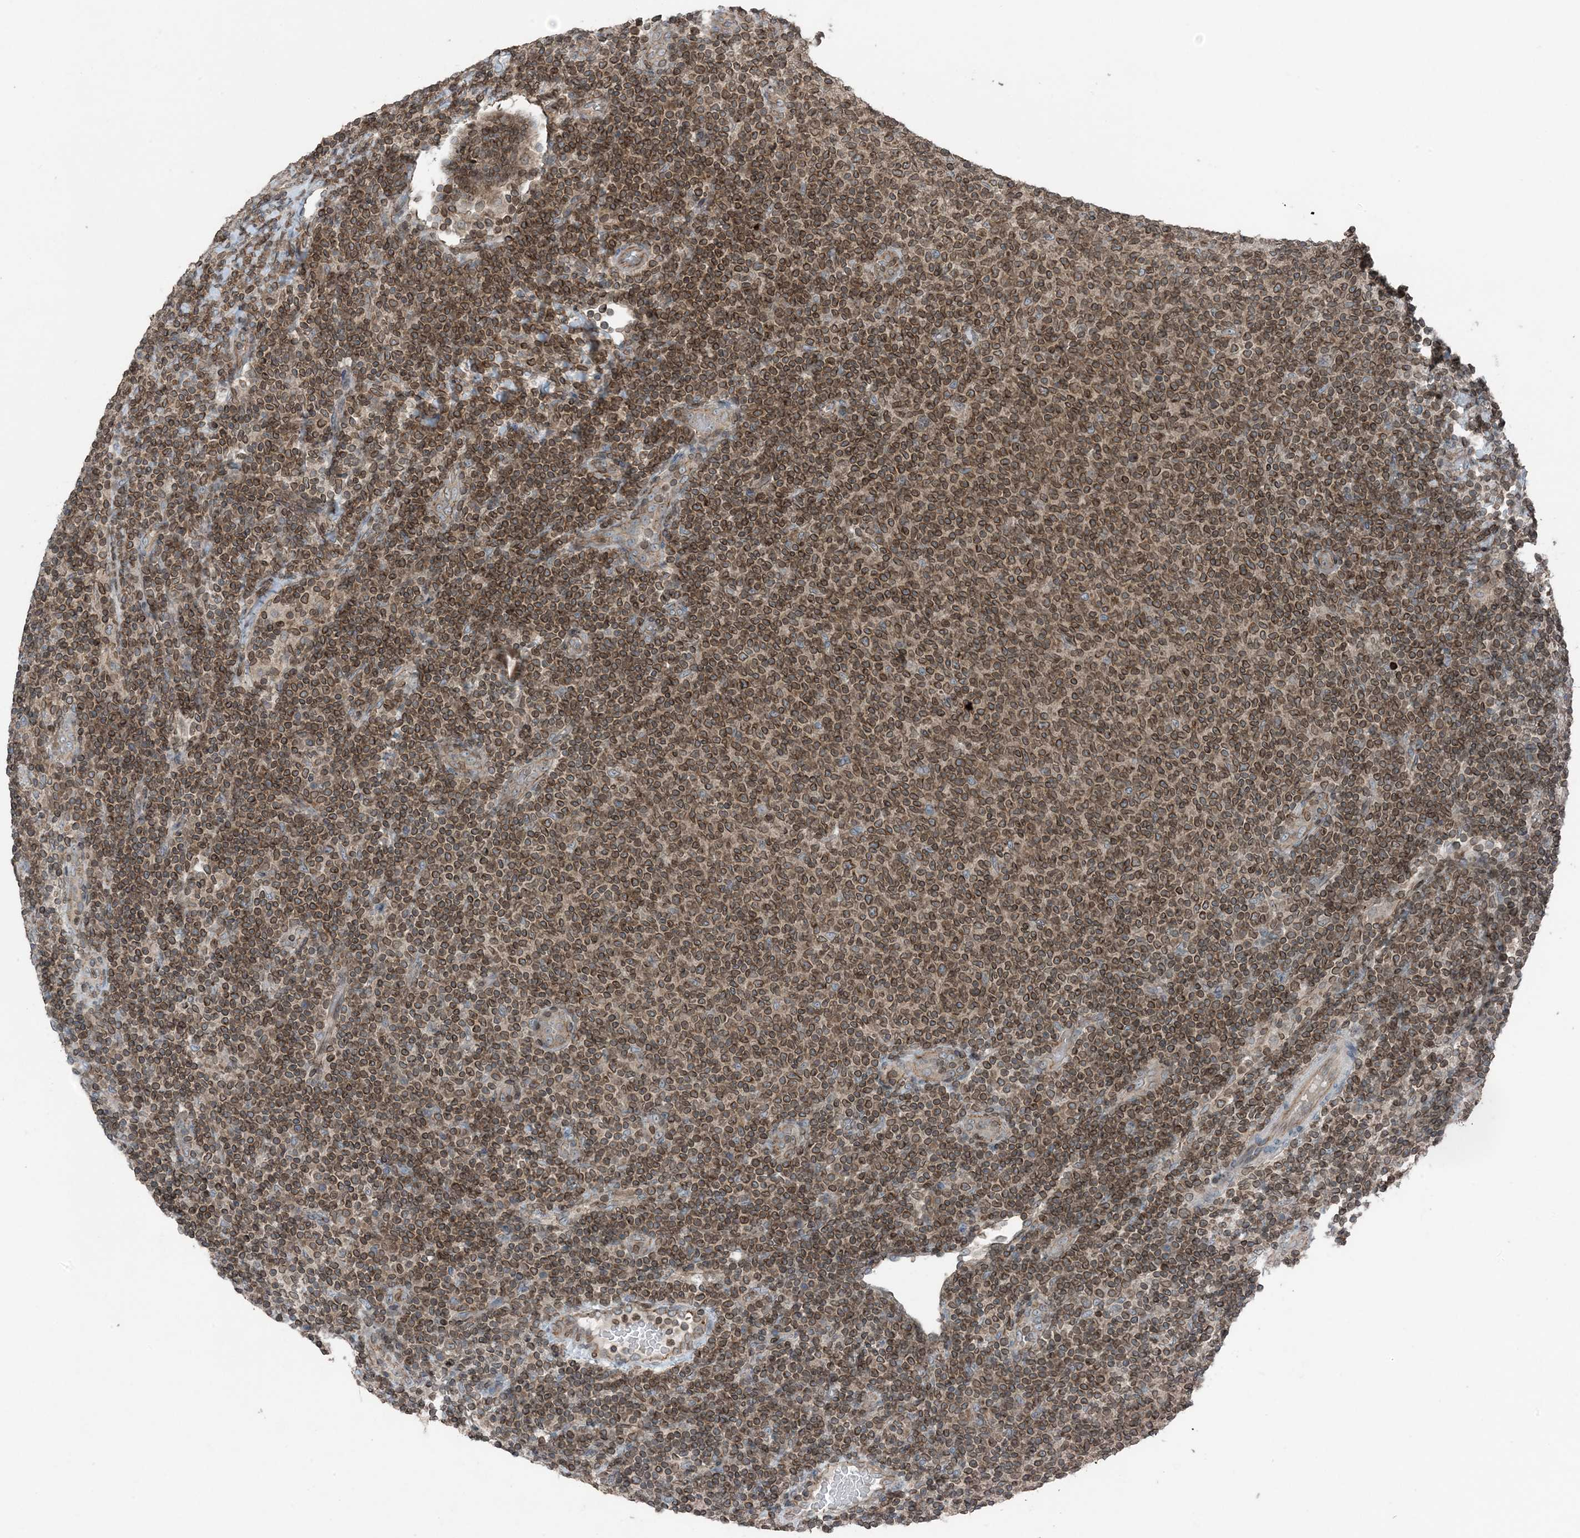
{"staining": {"intensity": "strong", "quantity": ">75%", "location": "cytoplasmic/membranous,nuclear"}, "tissue": "lymphoma", "cell_type": "Tumor cells", "image_type": "cancer", "snomed": [{"axis": "morphology", "description": "Malignant lymphoma, non-Hodgkin's type, Low grade"}, {"axis": "topography", "description": "Lymph node"}], "caption": "IHC staining of lymphoma, which demonstrates high levels of strong cytoplasmic/membranous and nuclear staining in about >75% of tumor cells indicating strong cytoplasmic/membranous and nuclear protein positivity. The staining was performed using DAB (3,3'-diaminobenzidine) (brown) for protein detection and nuclei were counterstained in hematoxylin (blue).", "gene": "ZFAND2B", "patient": {"sex": "male", "age": 66}}